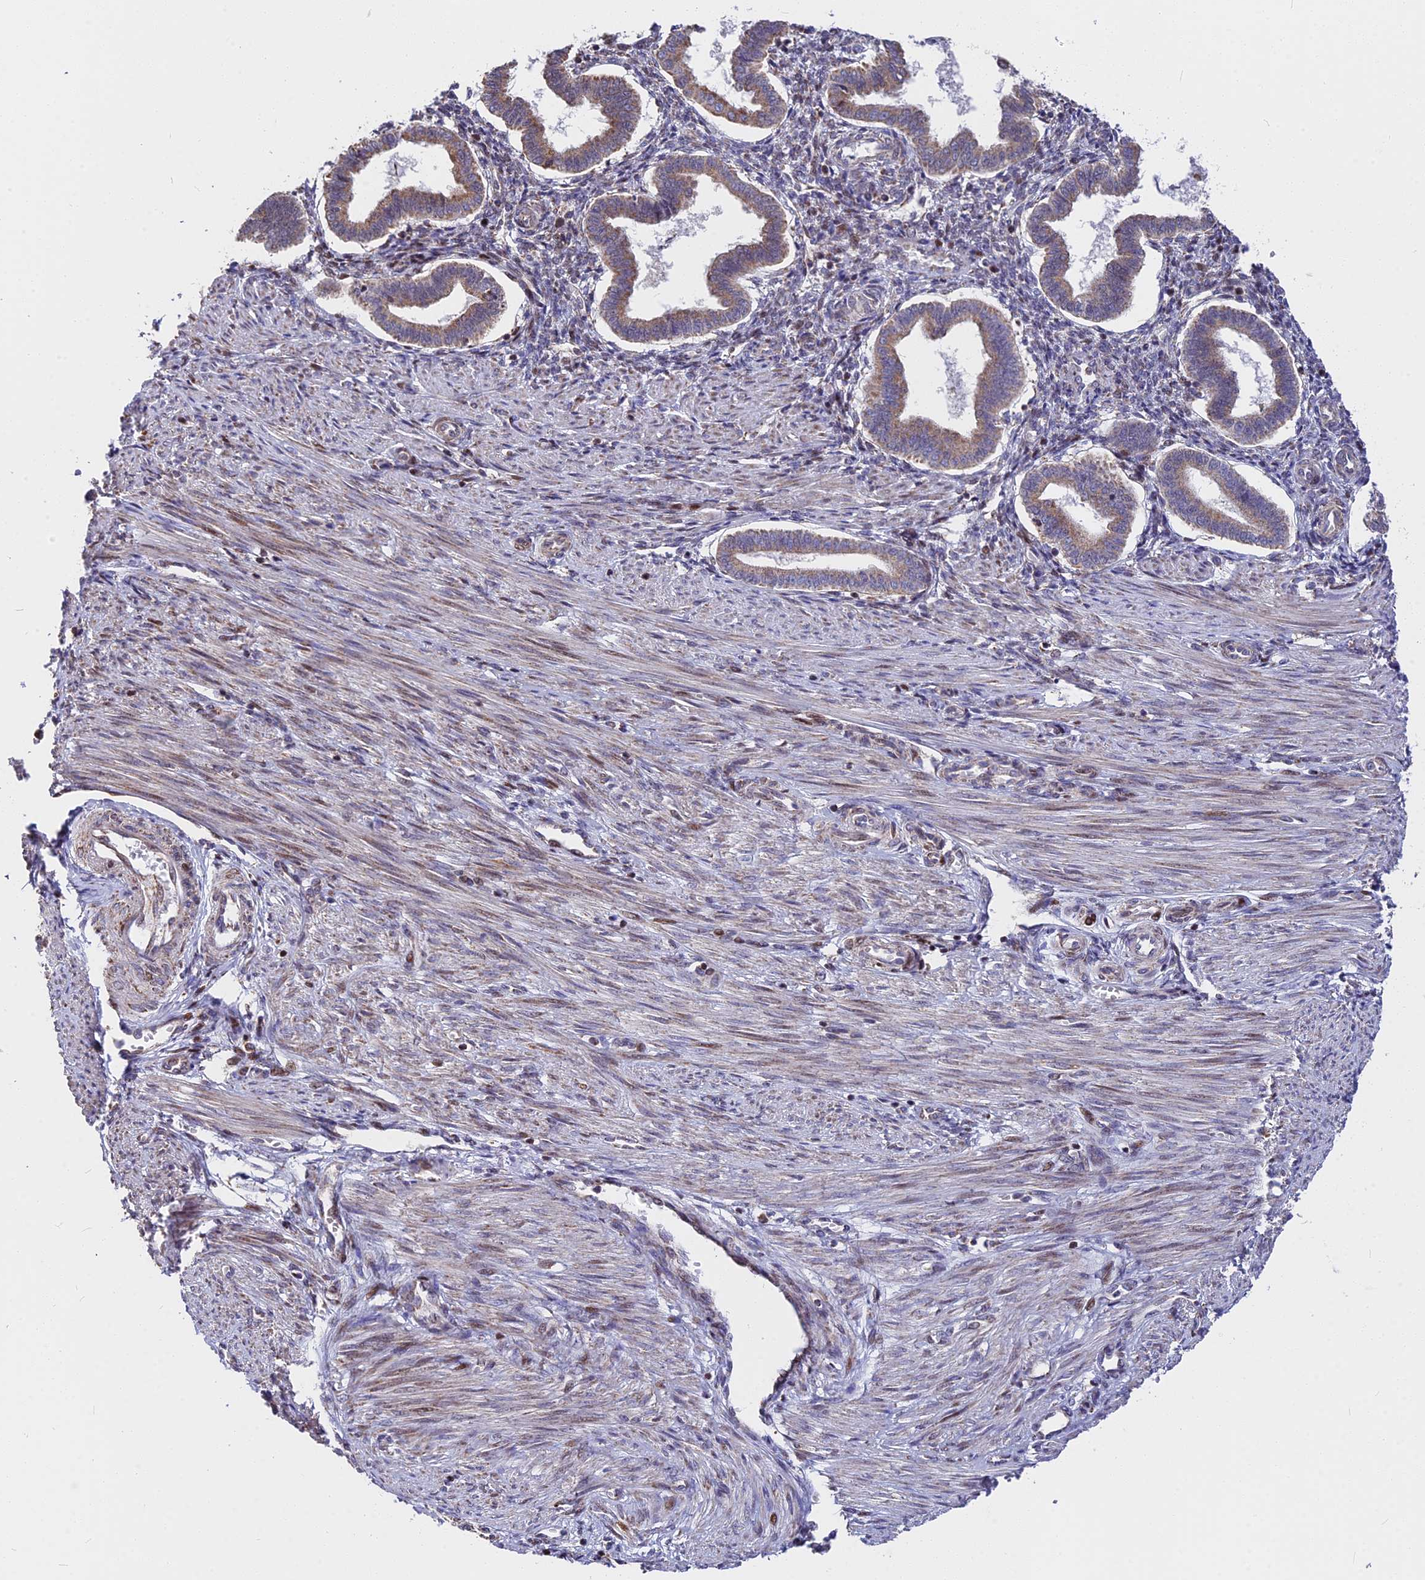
{"staining": {"intensity": "moderate", "quantity": ">75%", "location": "cytoplasmic/membranous,nuclear"}, "tissue": "endometrium", "cell_type": "Cells in endometrial stroma", "image_type": "normal", "snomed": [{"axis": "morphology", "description": "Normal tissue, NOS"}, {"axis": "topography", "description": "Endometrium"}], "caption": "Immunohistochemical staining of normal human endometrium shows >75% levels of moderate cytoplasmic/membranous,nuclear protein positivity in about >75% of cells in endometrial stroma.", "gene": "FAM174C", "patient": {"sex": "female", "age": 24}}